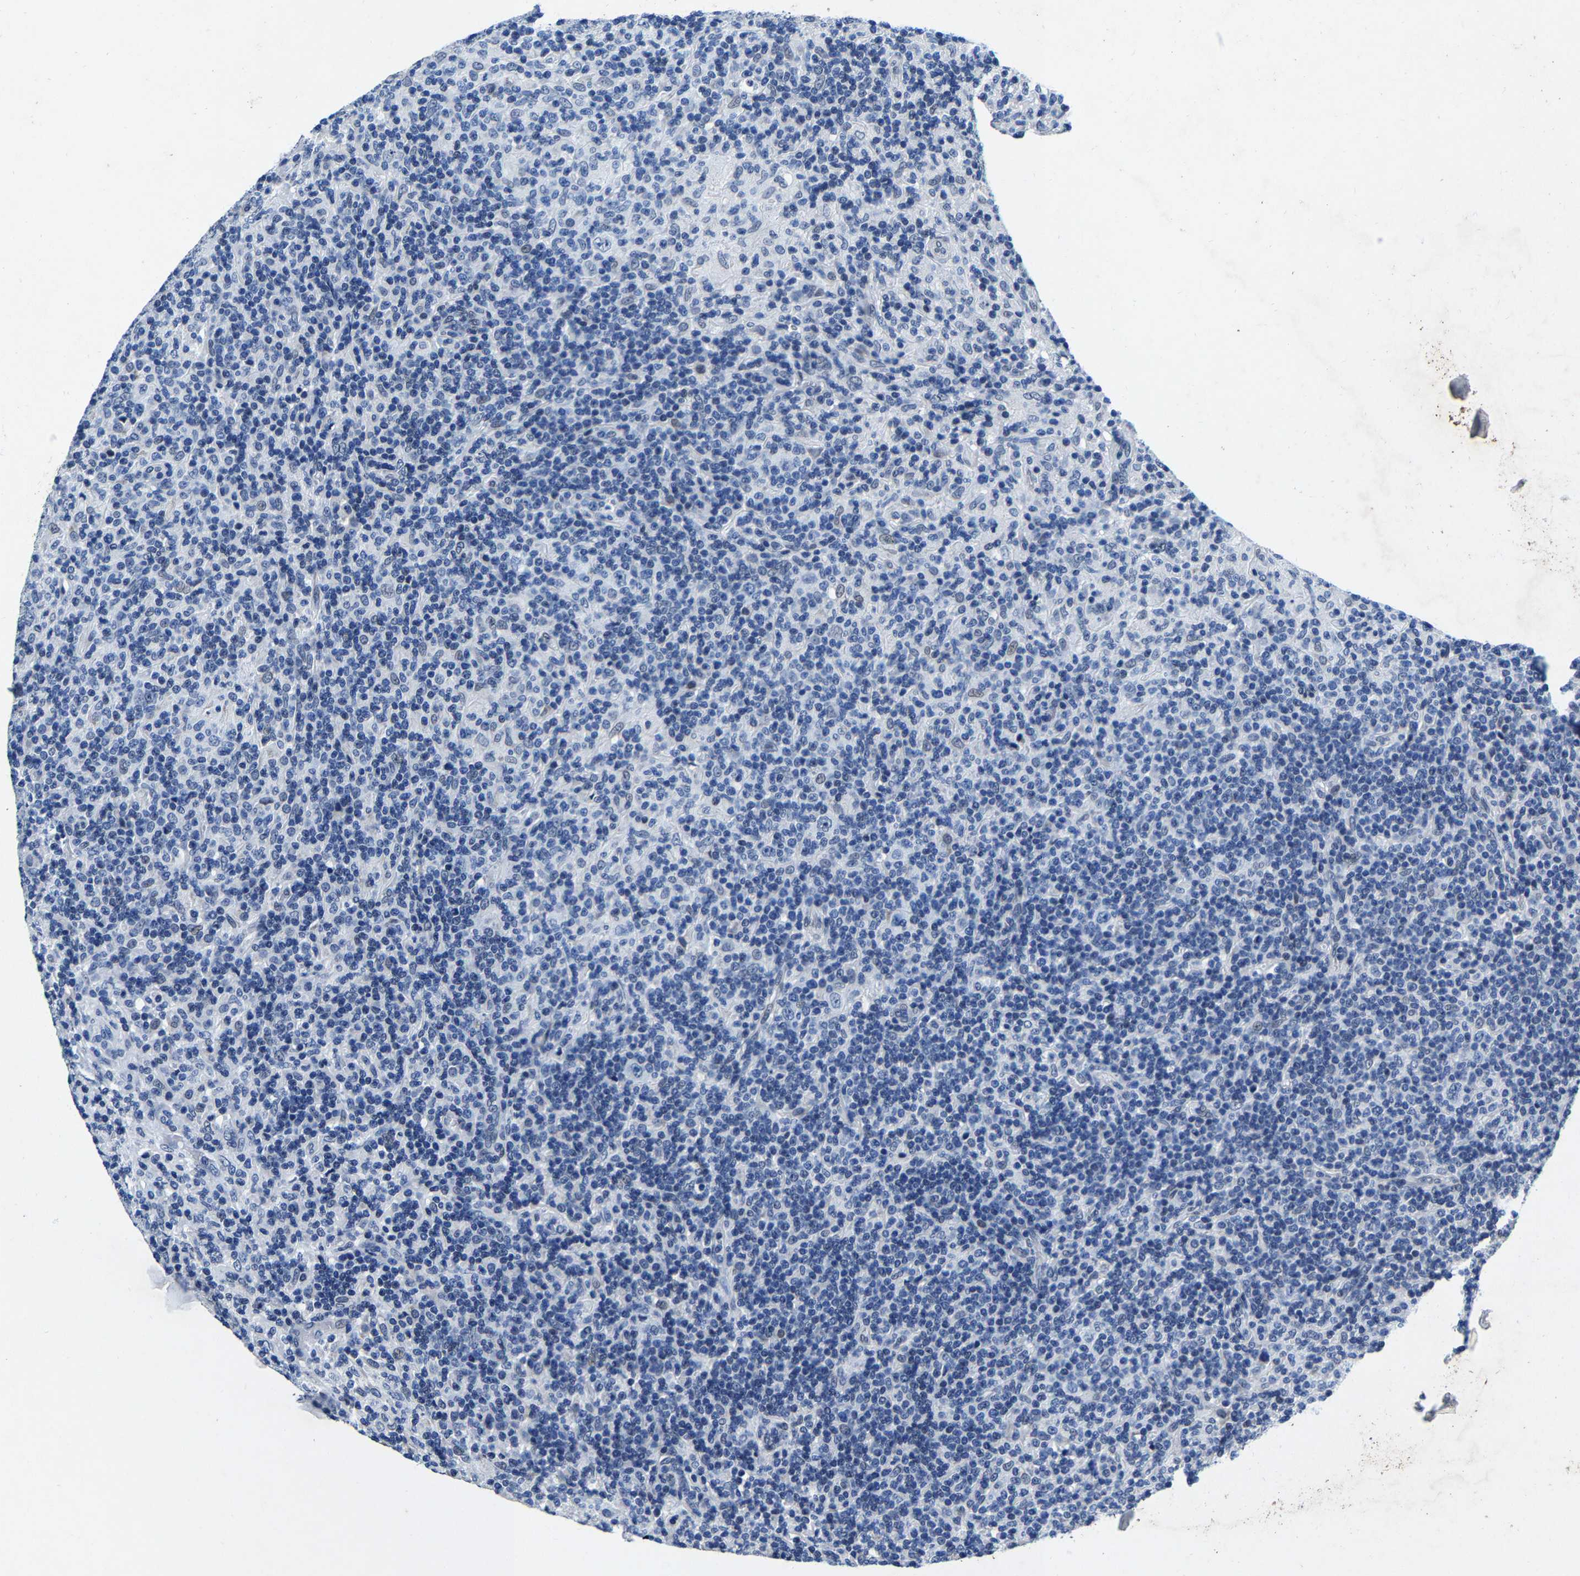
{"staining": {"intensity": "negative", "quantity": "none", "location": "none"}, "tissue": "lymphoma", "cell_type": "Tumor cells", "image_type": "cancer", "snomed": [{"axis": "morphology", "description": "Hodgkin's disease, NOS"}, {"axis": "topography", "description": "Lymph node"}], "caption": "DAB immunohistochemical staining of lymphoma reveals no significant staining in tumor cells. (DAB (3,3'-diaminobenzidine) IHC, high magnification).", "gene": "UBN2", "patient": {"sex": "male", "age": 70}}